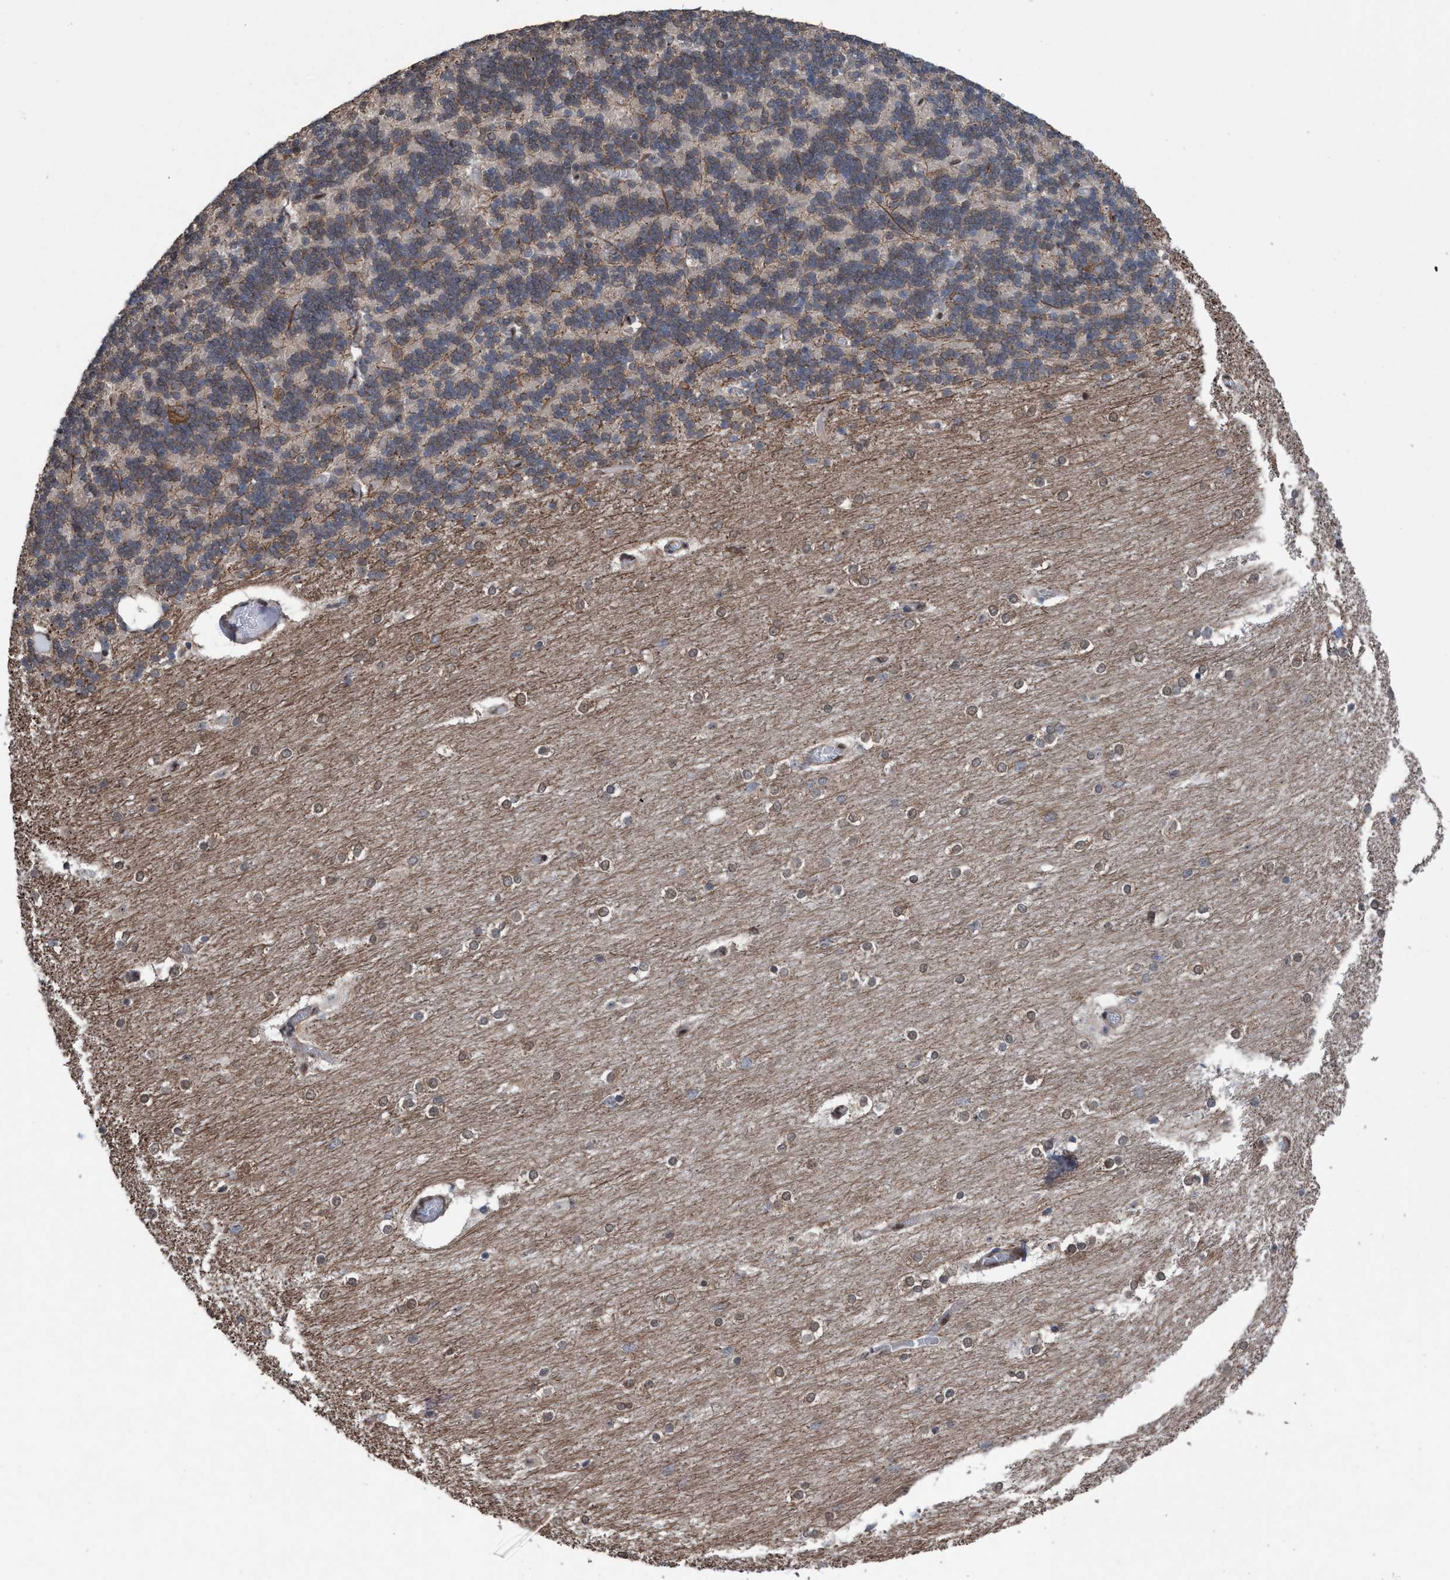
{"staining": {"intensity": "weak", "quantity": ">75%", "location": "cytoplasmic/membranous"}, "tissue": "cerebellum", "cell_type": "Cells in granular layer", "image_type": "normal", "snomed": [{"axis": "morphology", "description": "Normal tissue, NOS"}, {"axis": "topography", "description": "Cerebellum"}], "caption": "Protein analysis of benign cerebellum shows weak cytoplasmic/membranous staining in about >75% of cells in granular layer. Ihc stains the protein of interest in brown and the nuclei are stained blue.", "gene": "METAP2", "patient": {"sex": "female", "age": 54}}